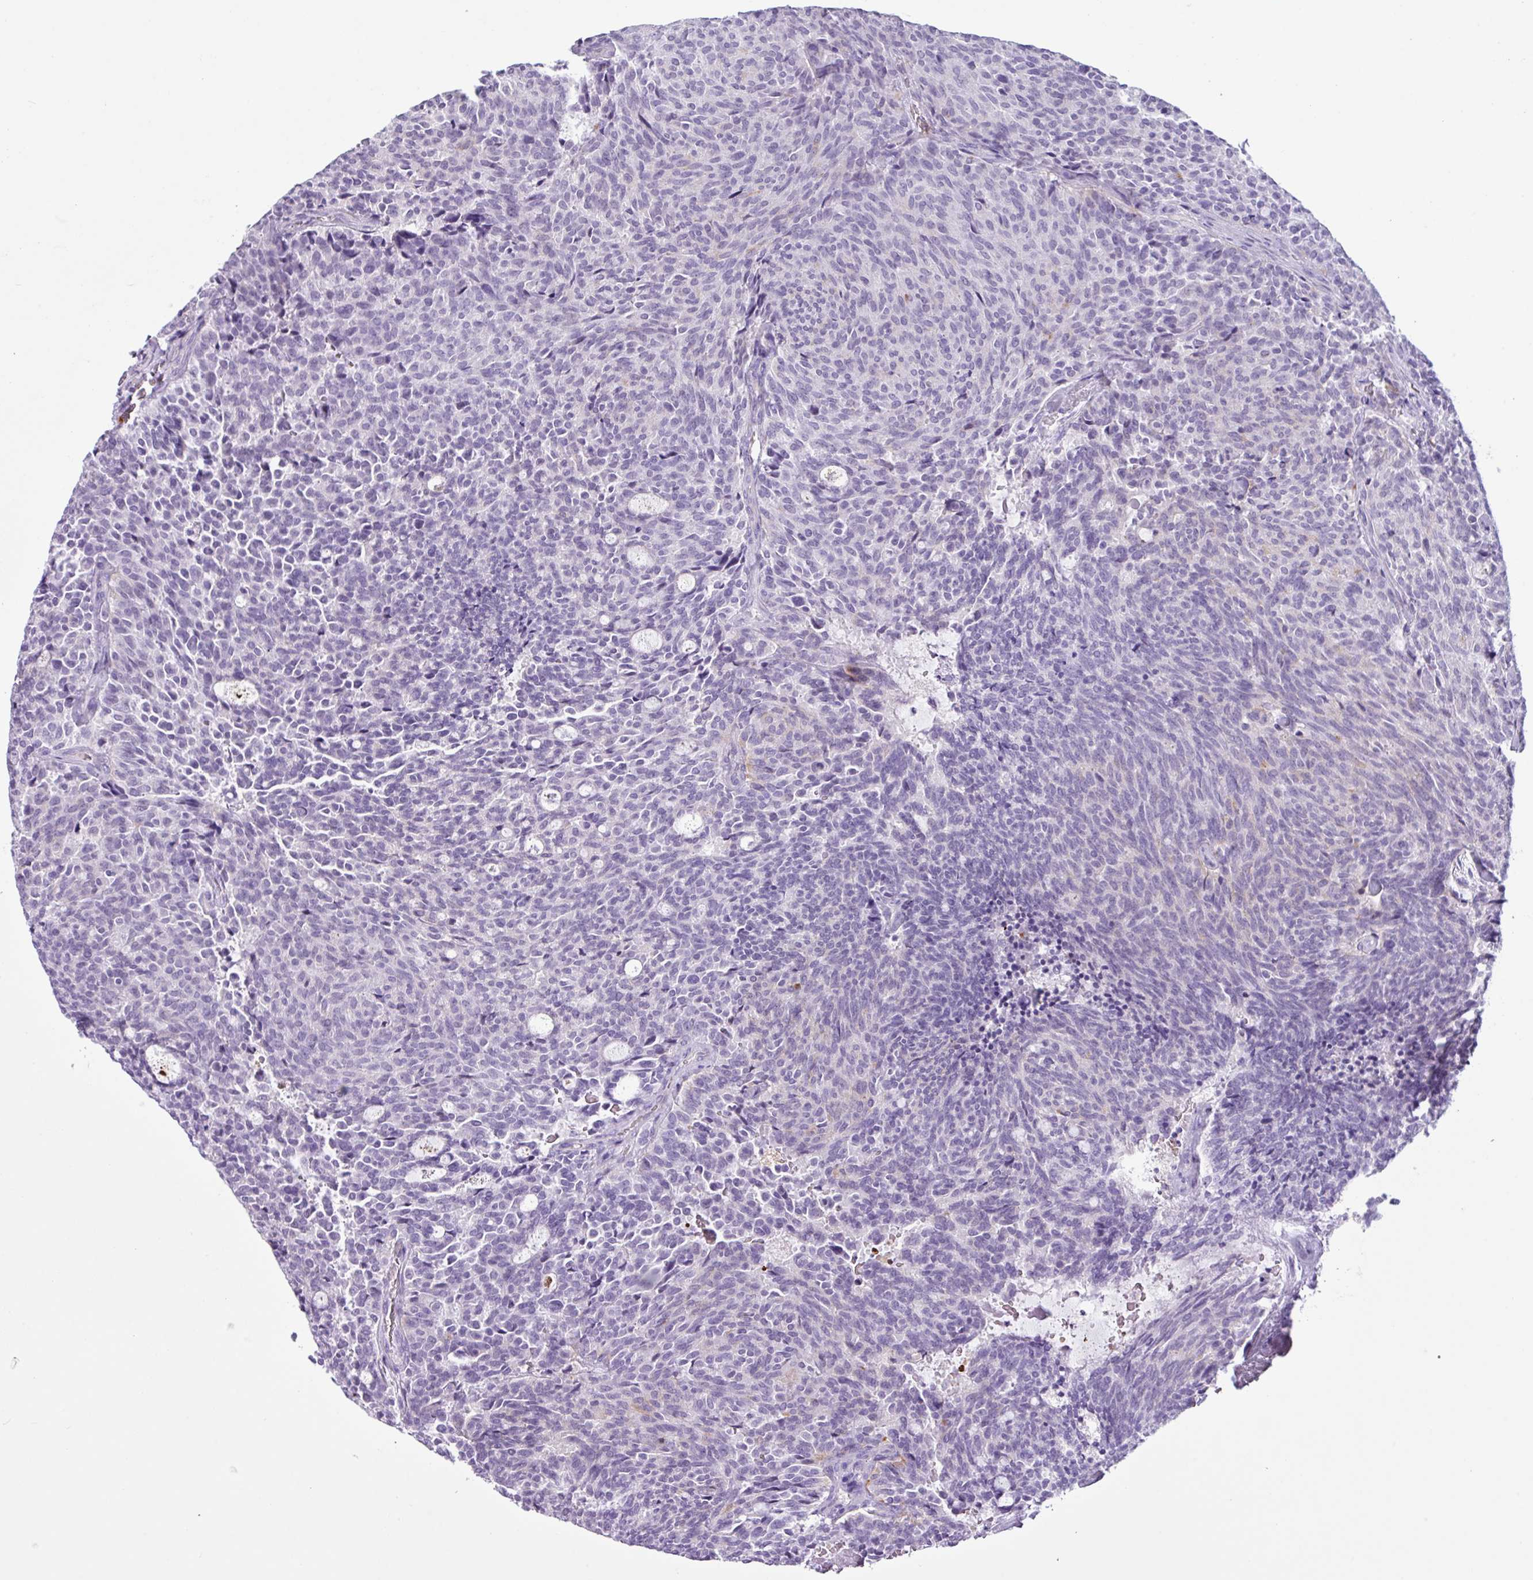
{"staining": {"intensity": "negative", "quantity": "none", "location": "none"}, "tissue": "carcinoid", "cell_type": "Tumor cells", "image_type": "cancer", "snomed": [{"axis": "morphology", "description": "Carcinoid, malignant, NOS"}, {"axis": "topography", "description": "Pancreas"}], "caption": "This photomicrograph is of carcinoid stained with IHC to label a protein in brown with the nuclei are counter-stained blue. There is no staining in tumor cells.", "gene": "TMEM178A", "patient": {"sex": "female", "age": 54}}